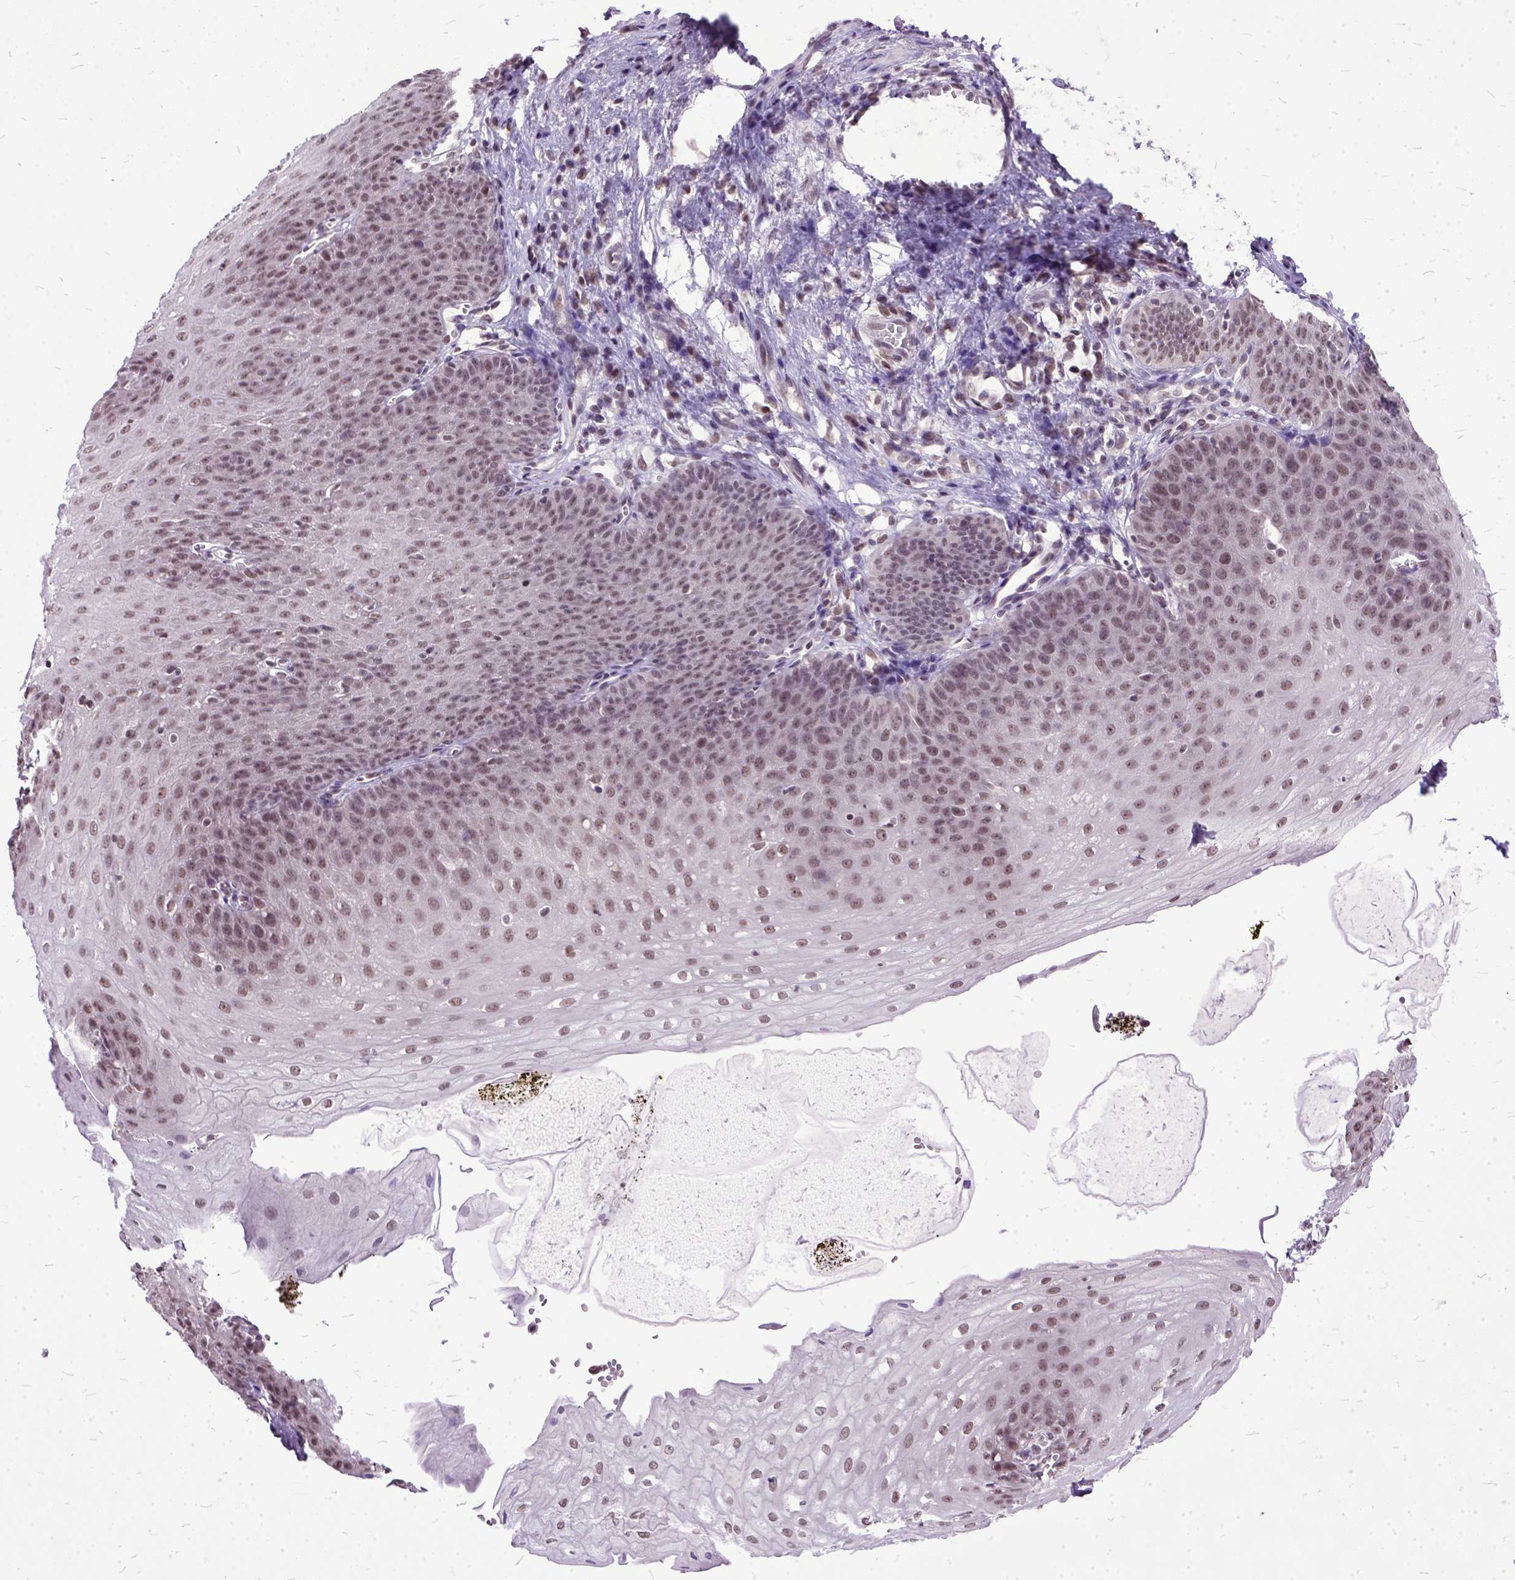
{"staining": {"intensity": "moderate", "quantity": ">75%", "location": "nuclear"}, "tissue": "esophagus", "cell_type": "Squamous epithelial cells", "image_type": "normal", "snomed": [{"axis": "morphology", "description": "Normal tissue, NOS"}, {"axis": "topography", "description": "Esophagus"}], "caption": "Brown immunohistochemical staining in benign human esophagus displays moderate nuclear expression in about >75% of squamous epithelial cells. (Stains: DAB in brown, nuclei in blue, Microscopy: brightfield microscopy at high magnification).", "gene": "ORC5", "patient": {"sex": "male", "age": 71}}